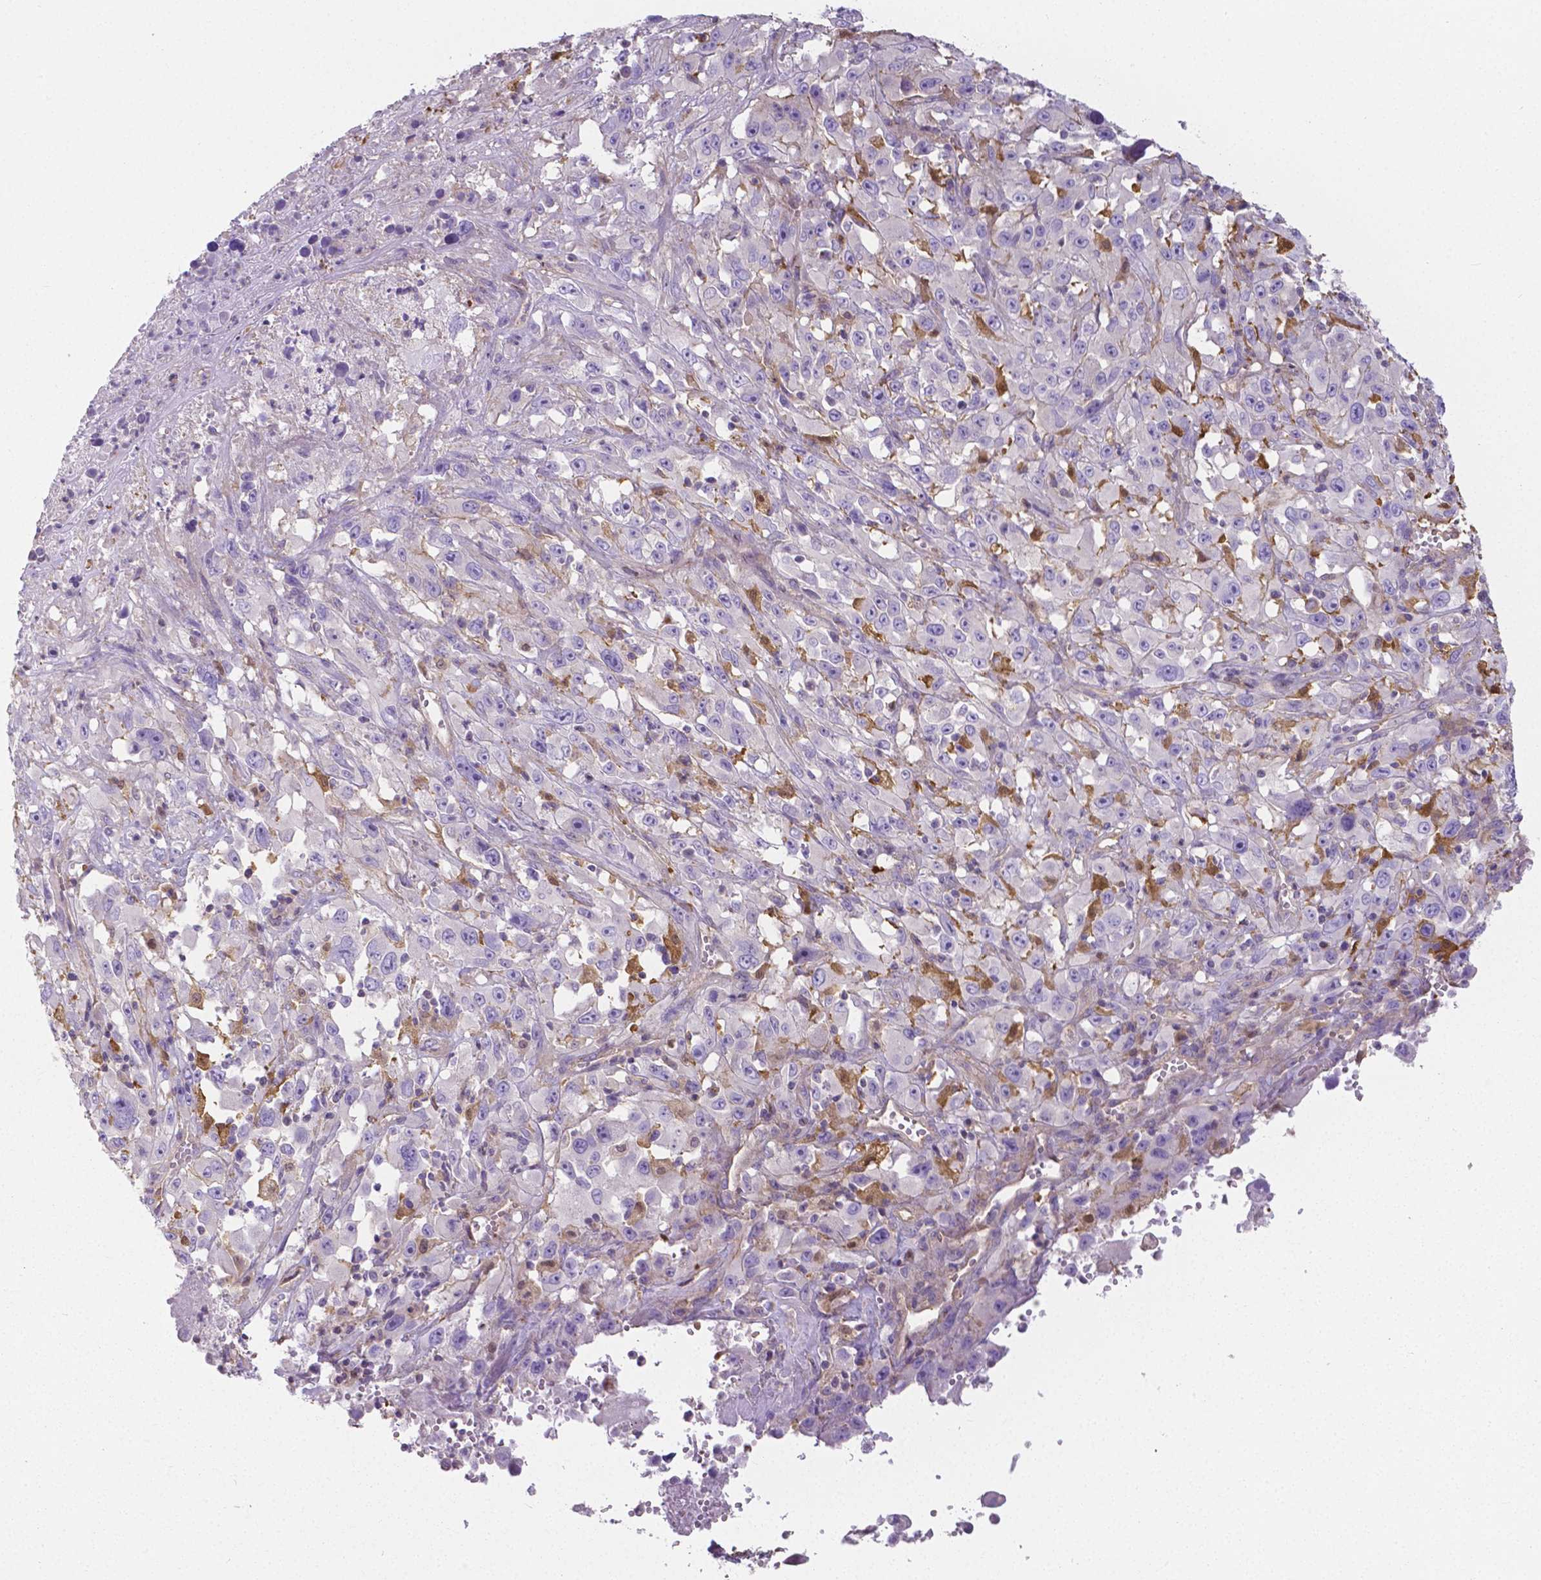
{"staining": {"intensity": "negative", "quantity": "none", "location": "none"}, "tissue": "melanoma", "cell_type": "Tumor cells", "image_type": "cancer", "snomed": [{"axis": "morphology", "description": "Malignant melanoma, Metastatic site"}, {"axis": "topography", "description": "Soft tissue"}], "caption": "Immunohistochemical staining of human malignant melanoma (metastatic site) shows no significant positivity in tumor cells.", "gene": "CRMP1", "patient": {"sex": "male", "age": 50}}